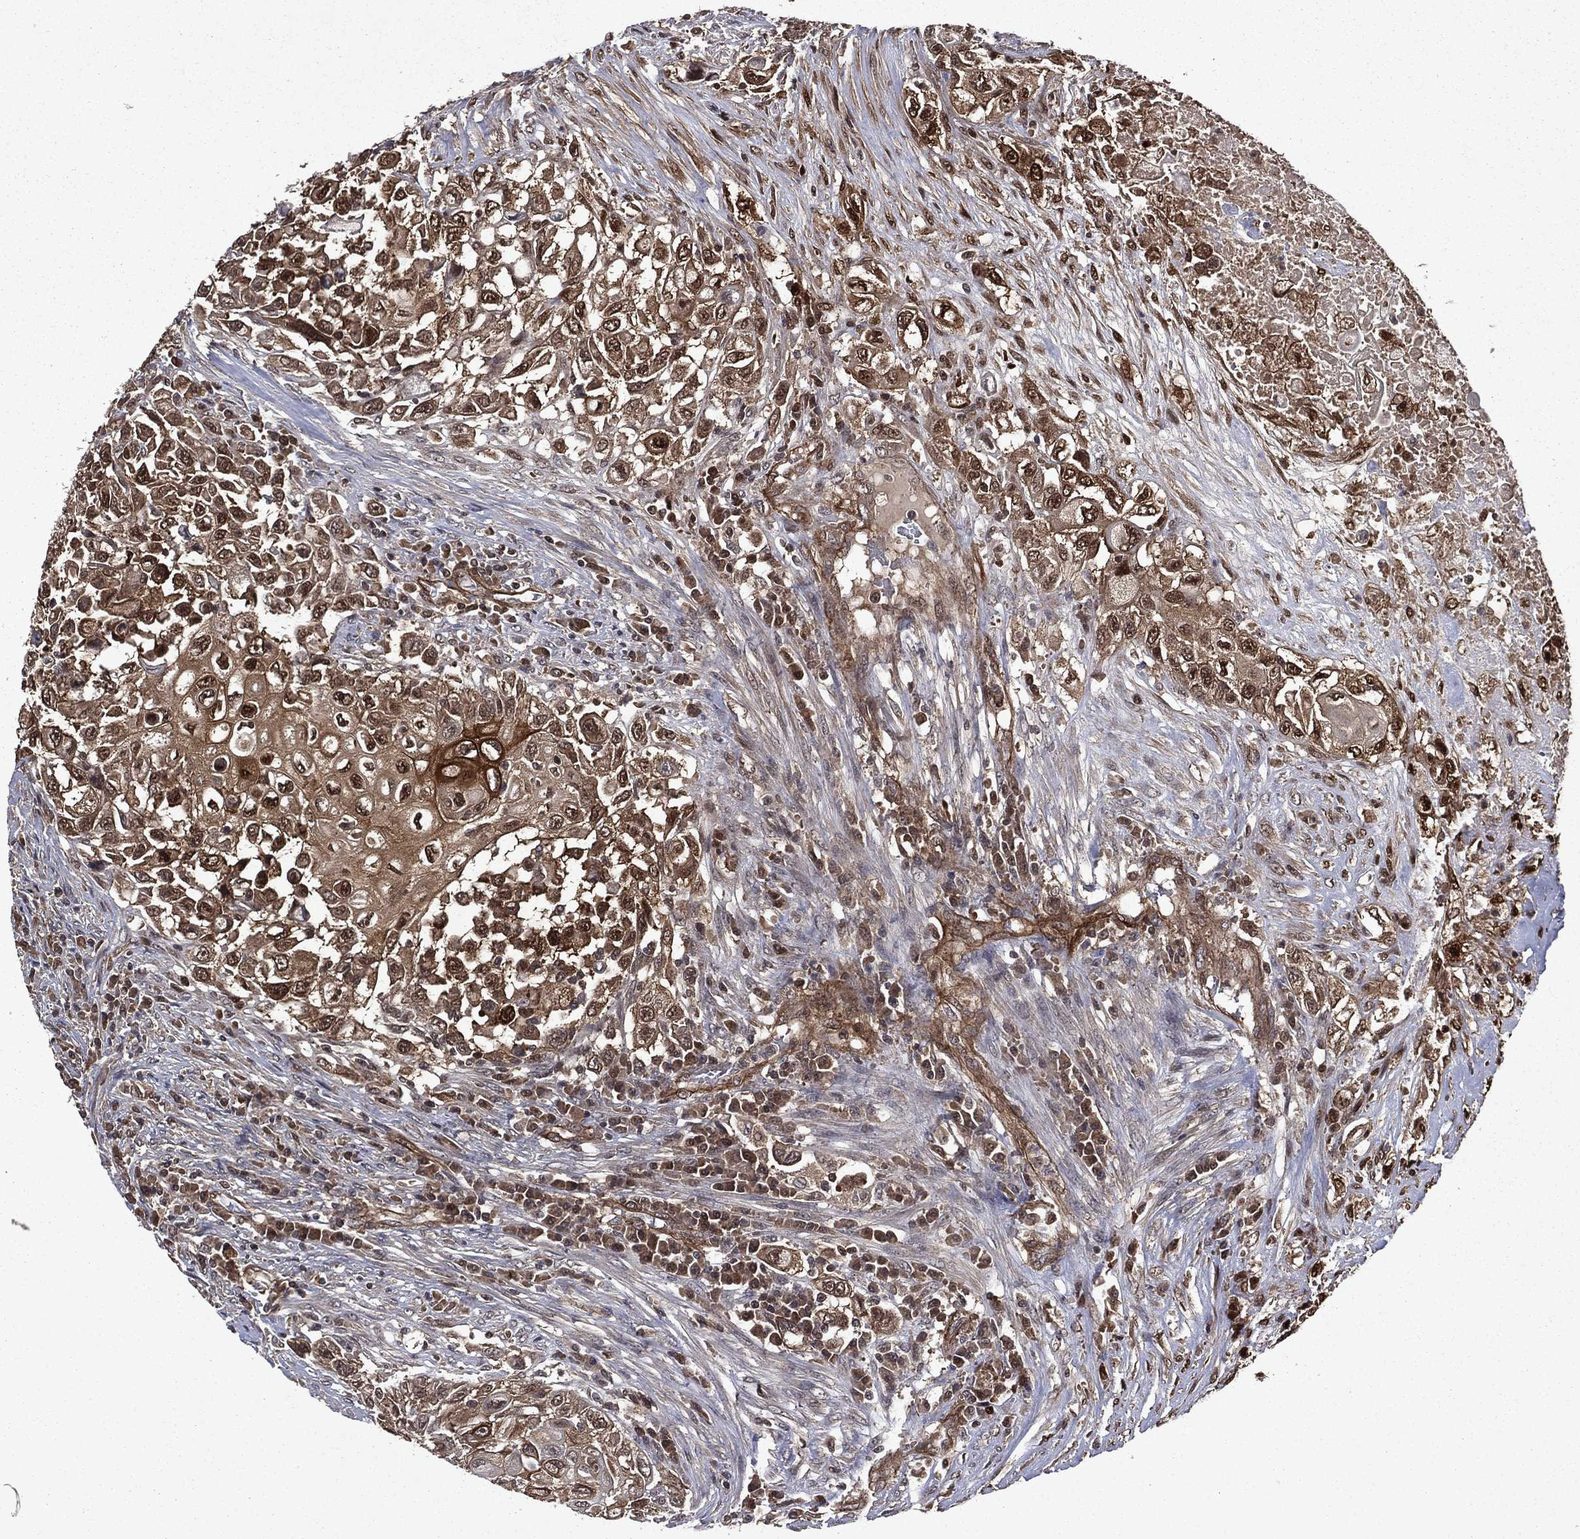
{"staining": {"intensity": "strong", "quantity": "25%-75%", "location": "cytoplasmic/membranous,nuclear"}, "tissue": "urothelial cancer", "cell_type": "Tumor cells", "image_type": "cancer", "snomed": [{"axis": "morphology", "description": "Urothelial carcinoma, High grade"}, {"axis": "topography", "description": "Urinary bladder"}], "caption": "Immunohistochemical staining of urothelial cancer demonstrates high levels of strong cytoplasmic/membranous and nuclear expression in approximately 25%-75% of tumor cells.", "gene": "FGD1", "patient": {"sex": "female", "age": 56}}